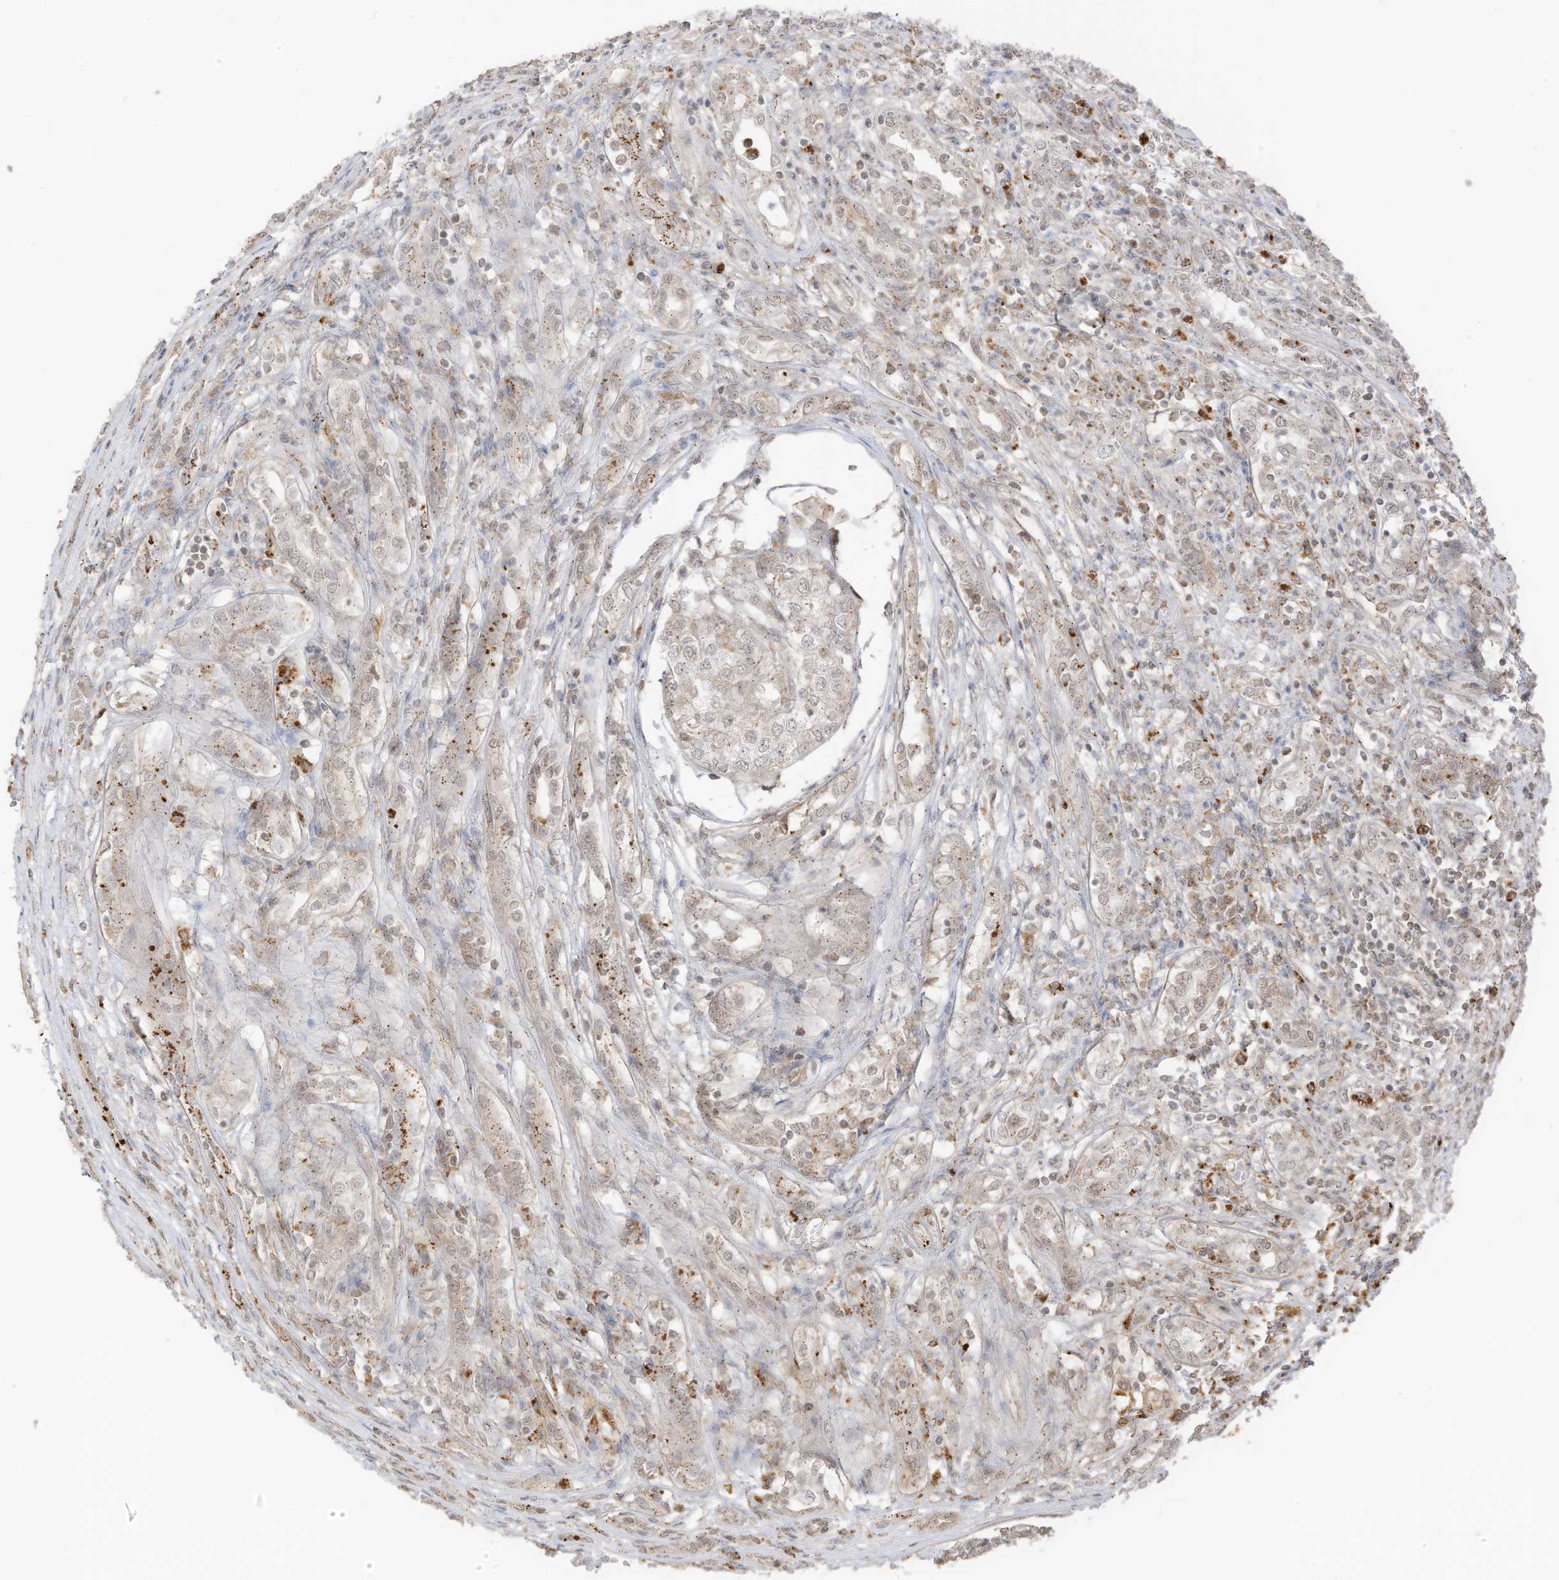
{"staining": {"intensity": "moderate", "quantity": "<25%", "location": "cytoplasmic/membranous"}, "tissue": "renal cancer", "cell_type": "Tumor cells", "image_type": "cancer", "snomed": [{"axis": "morphology", "description": "Adenocarcinoma, NOS"}, {"axis": "topography", "description": "Kidney"}], "caption": "Tumor cells exhibit low levels of moderate cytoplasmic/membranous staining in approximately <25% of cells in human renal cancer.", "gene": "N4BP3", "patient": {"sex": "female", "age": 54}}